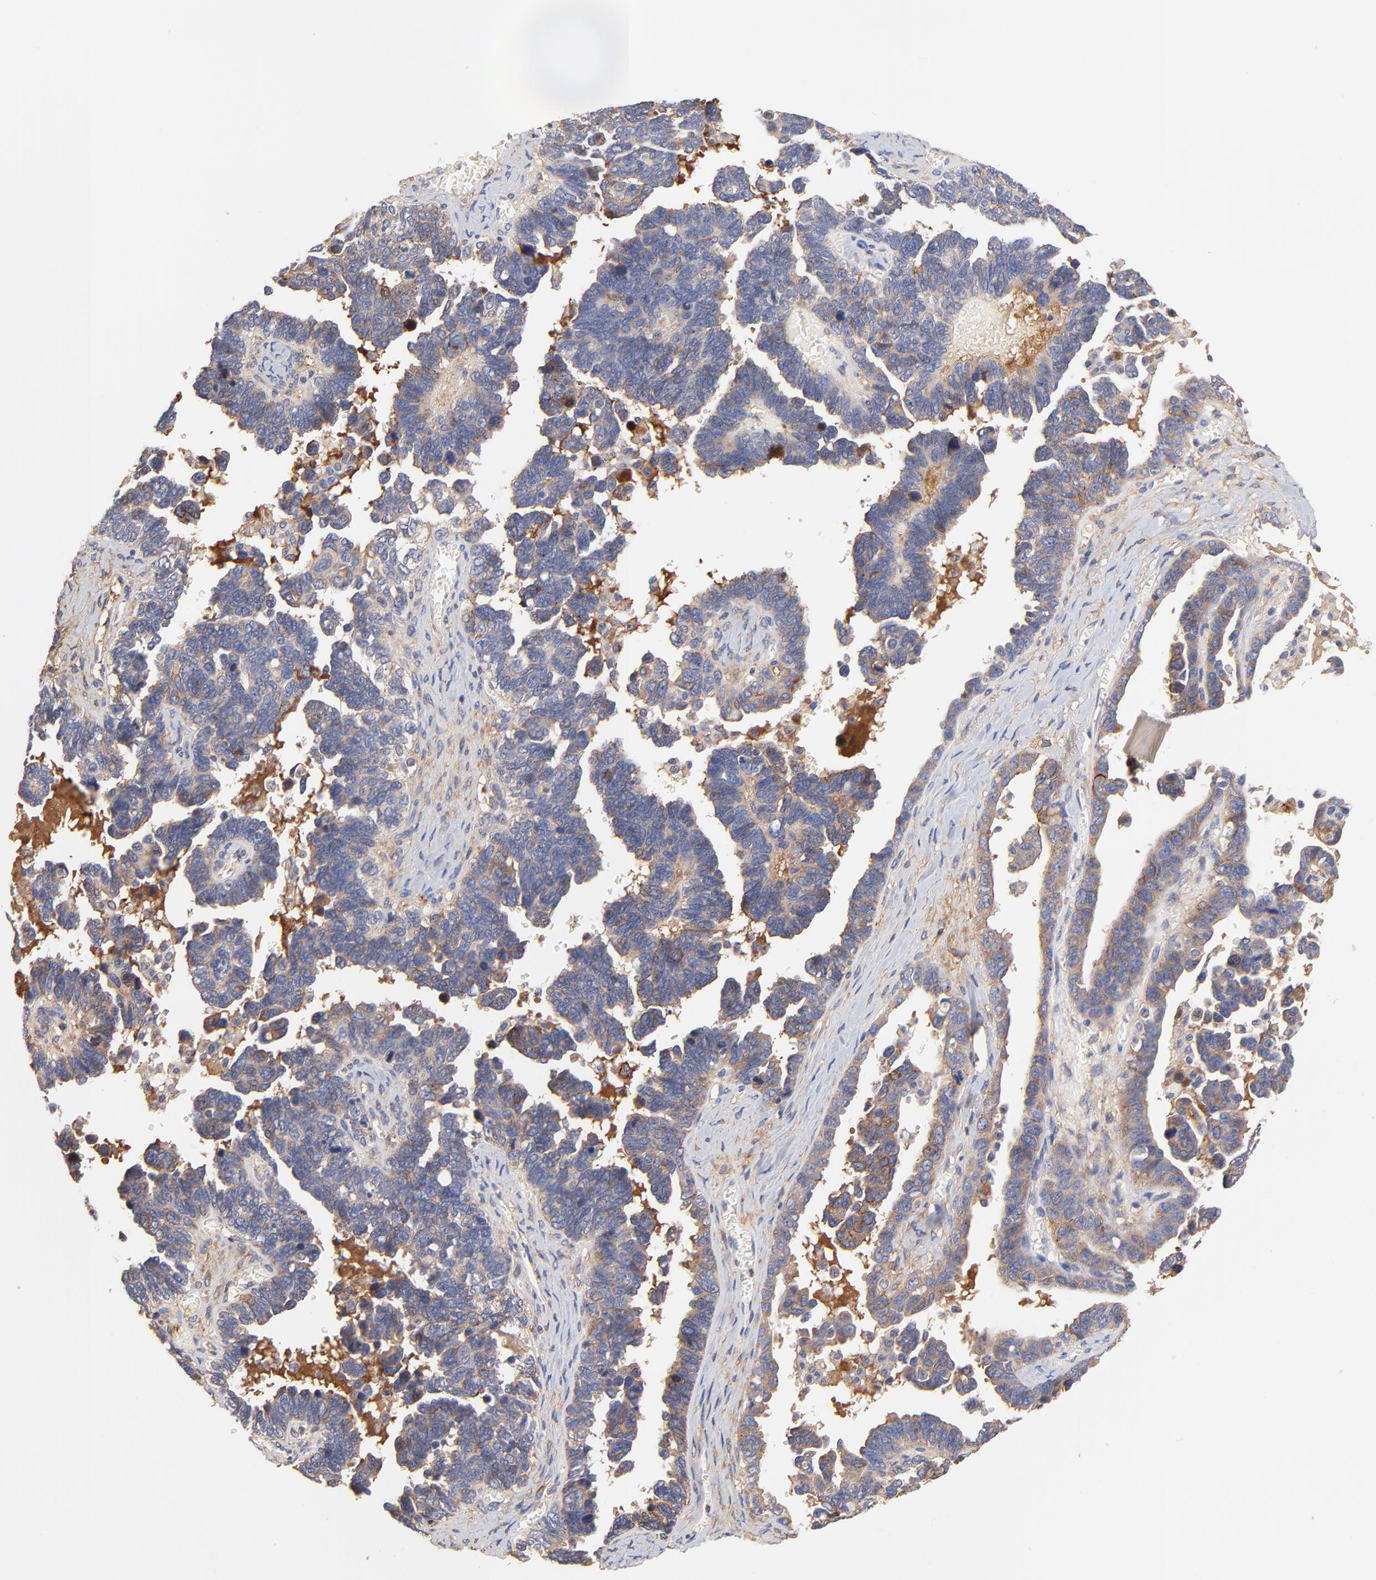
{"staining": {"intensity": "weak", "quantity": ">75%", "location": "cytoplasmic/membranous"}, "tissue": "ovarian cancer", "cell_type": "Tumor cells", "image_type": "cancer", "snomed": [{"axis": "morphology", "description": "Cystadenocarcinoma, serous, NOS"}, {"axis": "topography", "description": "Ovary"}], "caption": "Immunohistochemistry of human ovarian cancer reveals low levels of weak cytoplasmic/membranous staining in approximately >75% of tumor cells.", "gene": "PTK7", "patient": {"sex": "female", "age": 69}}